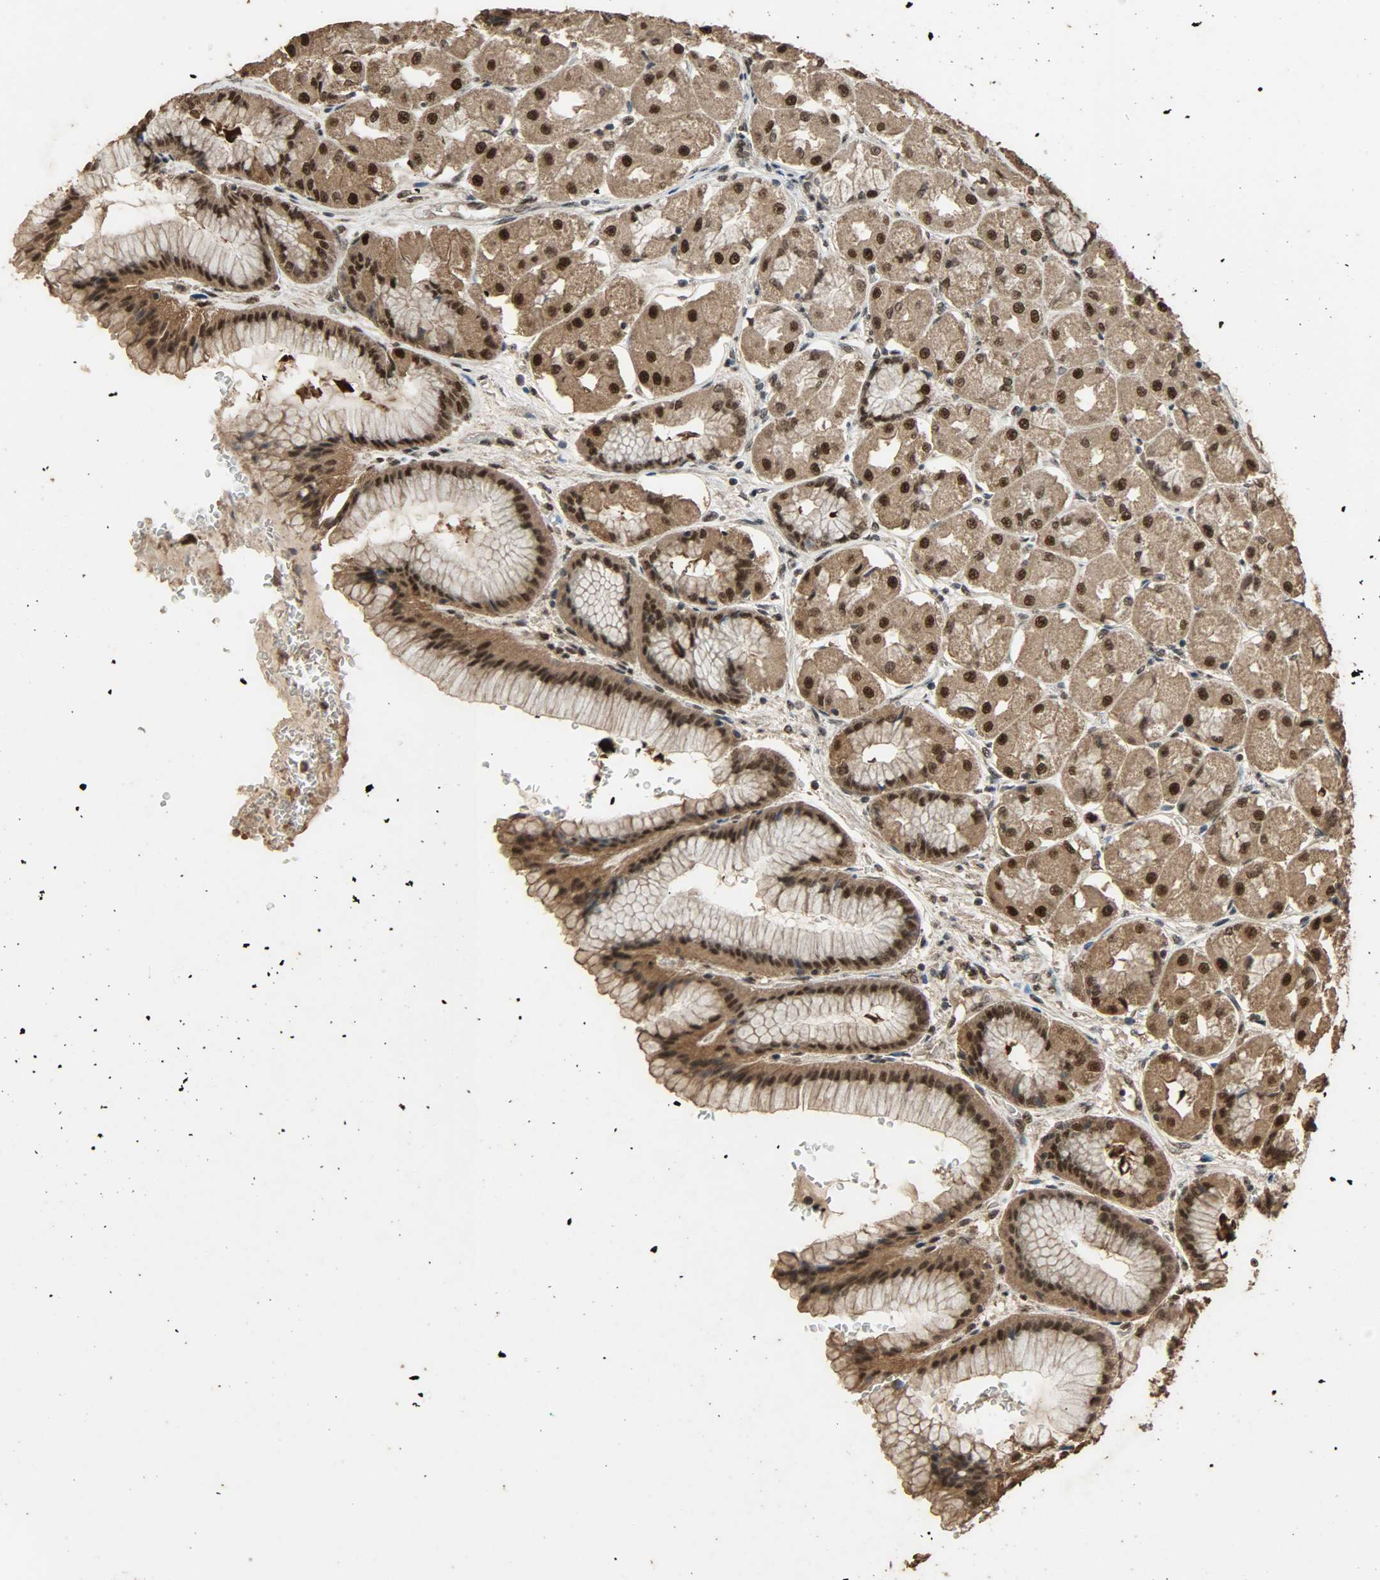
{"staining": {"intensity": "strong", "quantity": ">75%", "location": "cytoplasmic/membranous,nuclear"}, "tissue": "stomach", "cell_type": "Glandular cells", "image_type": "normal", "snomed": [{"axis": "morphology", "description": "Normal tissue, NOS"}, {"axis": "morphology", "description": "Adenocarcinoma, NOS"}, {"axis": "topography", "description": "Stomach"}, {"axis": "topography", "description": "Stomach, lower"}], "caption": "Protein analysis of normal stomach reveals strong cytoplasmic/membranous,nuclear positivity in about >75% of glandular cells.", "gene": "CCNT2", "patient": {"sex": "female", "age": 65}}